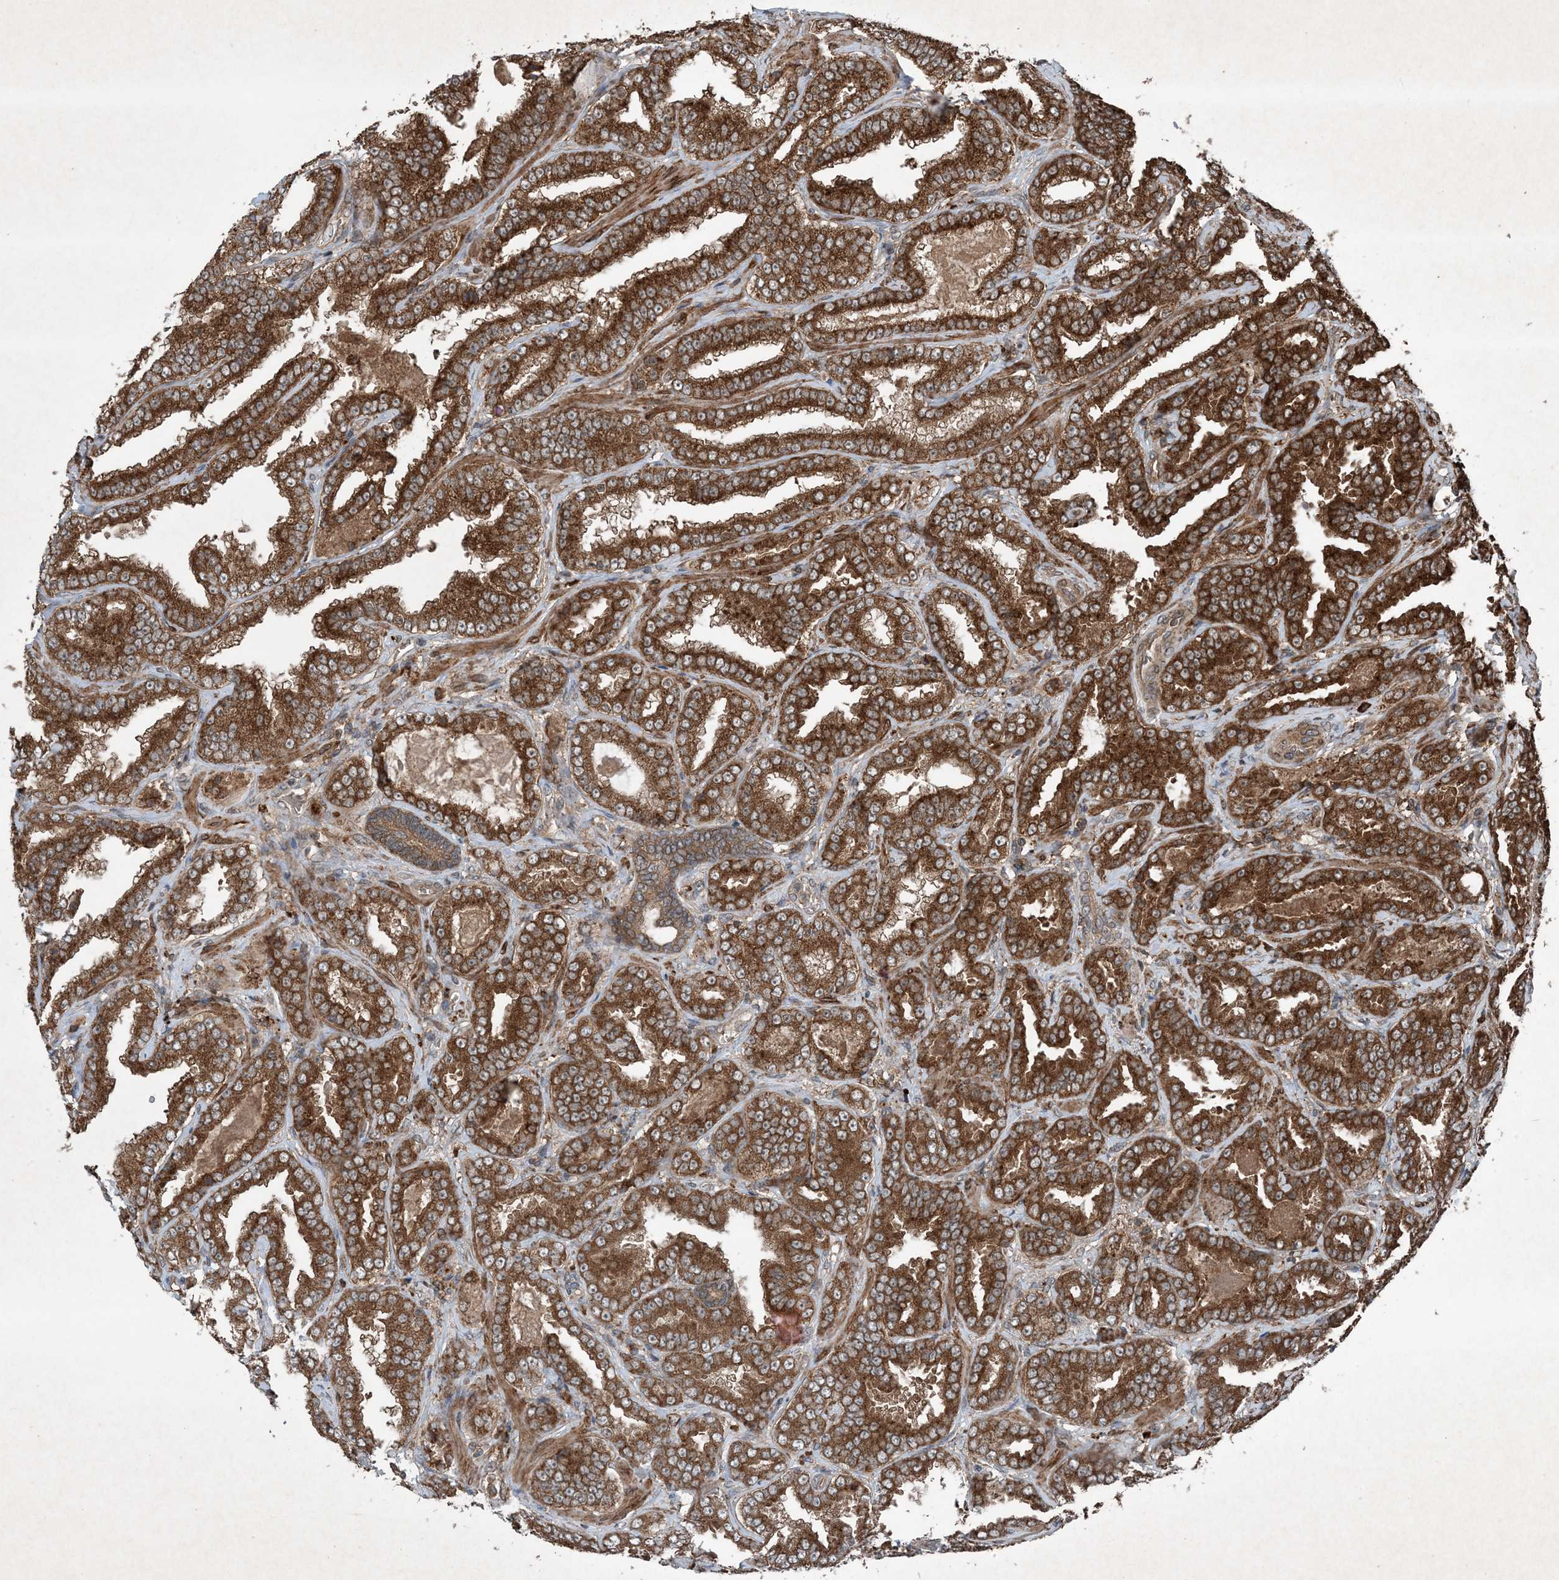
{"staining": {"intensity": "strong", "quantity": ">75%", "location": "cytoplasmic/membranous"}, "tissue": "prostate cancer", "cell_type": "Tumor cells", "image_type": "cancer", "snomed": [{"axis": "morphology", "description": "Adenocarcinoma, Low grade"}, {"axis": "topography", "description": "Prostate"}], "caption": "Immunohistochemistry of human low-grade adenocarcinoma (prostate) reveals high levels of strong cytoplasmic/membranous staining in about >75% of tumor cells.", "gene": "GNG5", "patient": {"sex": "male", "age": 60}}